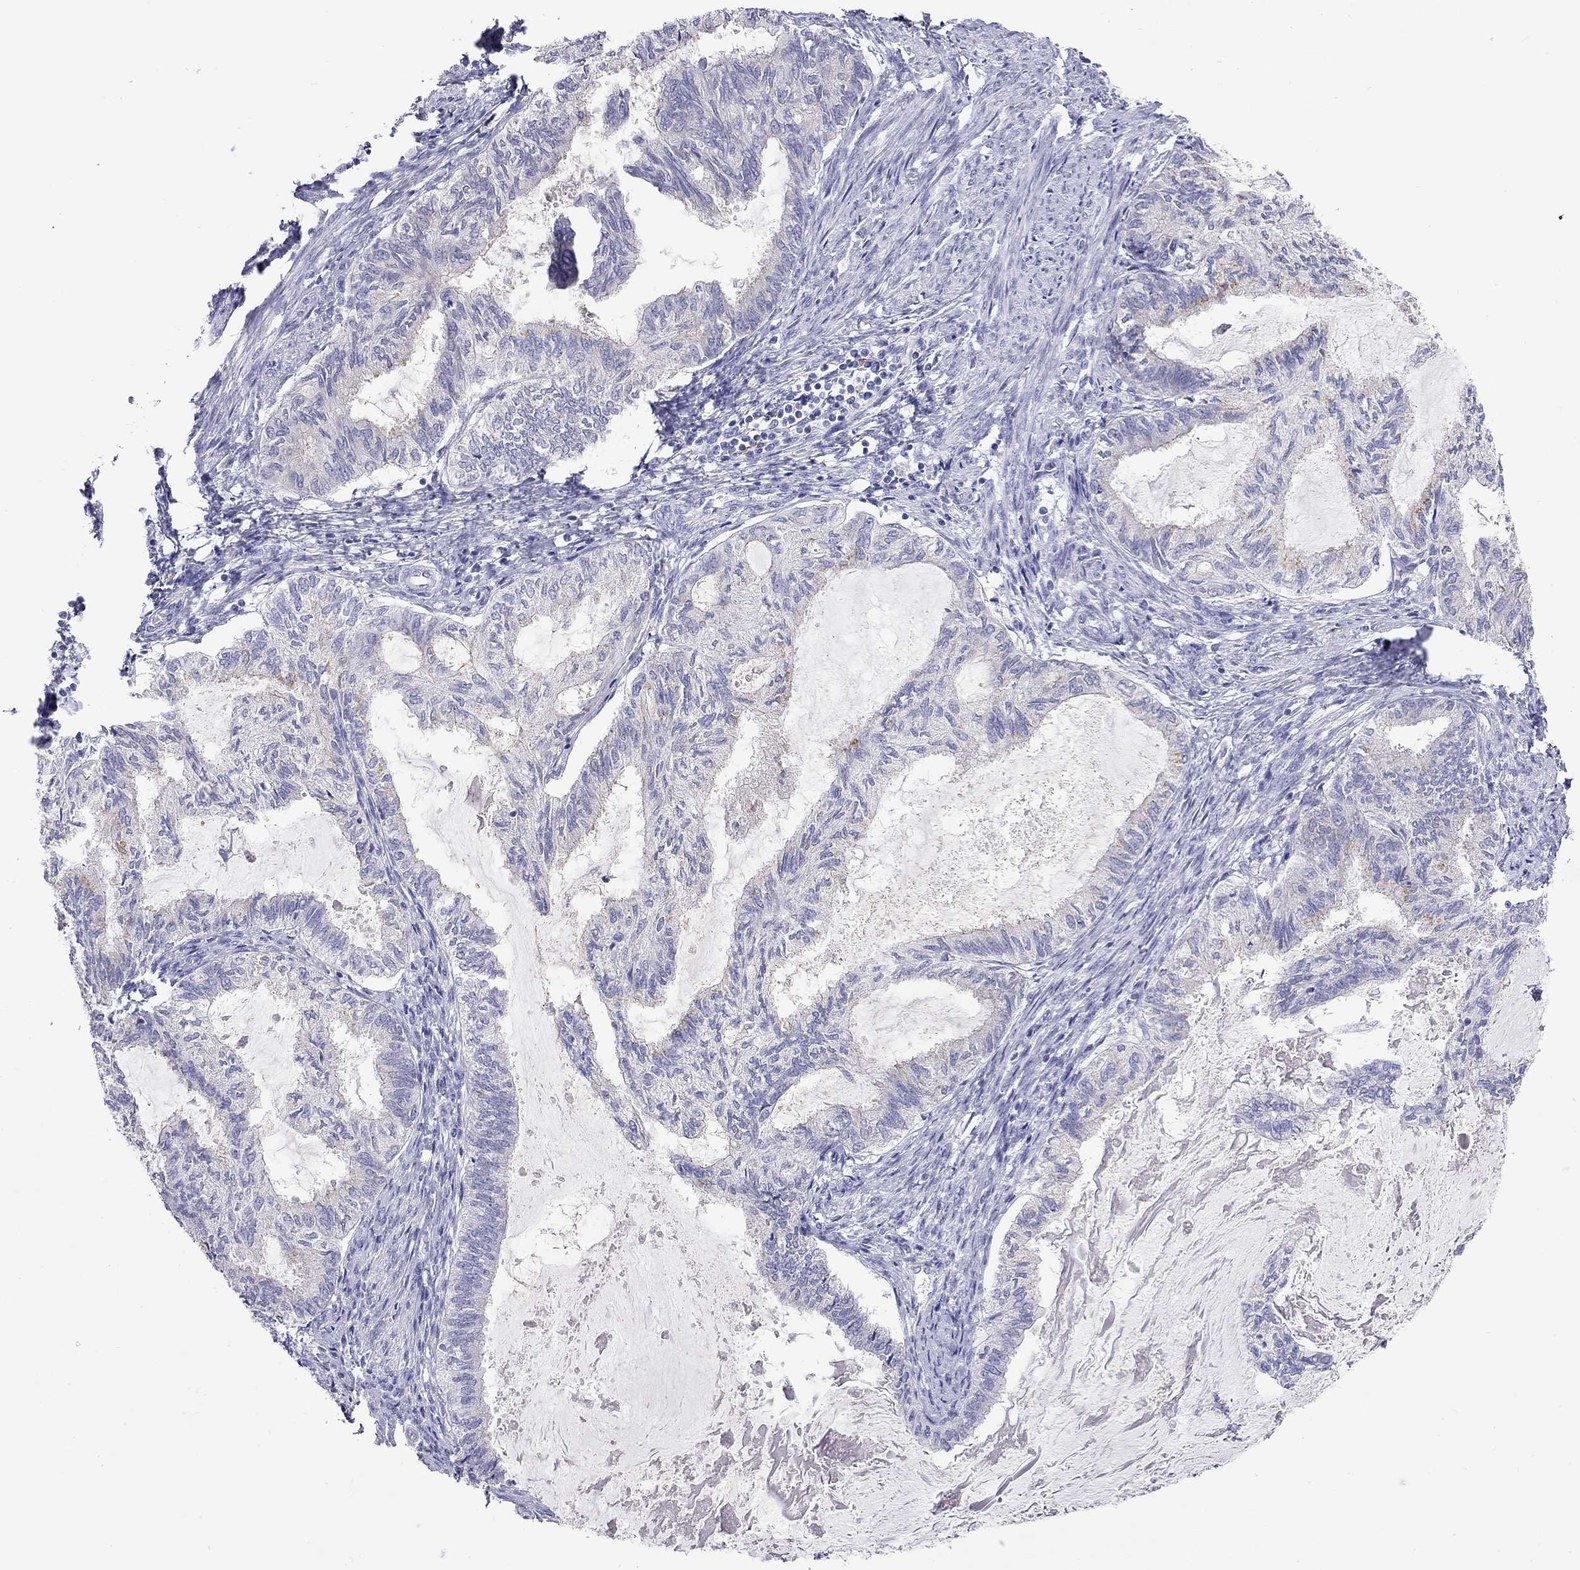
{"staining": {"intensity": "negative", "quantity": "none", "location": "none"}, "tissue": "endometrial cancer", "cell_type": "Tumor cells", "image_type": "cancer", "snomed": [{"axis": "morphology", "description": "Adenocarcinoma, NOS"}, {"axis": "topography", "description": "Endometrium"}], "caption": "A micrograph of endometrial cancer stained for a protein shows no brown staining in tumor cells.", "gene": "SLC46A2", "patient": {"sex": "female", "age": 86}}